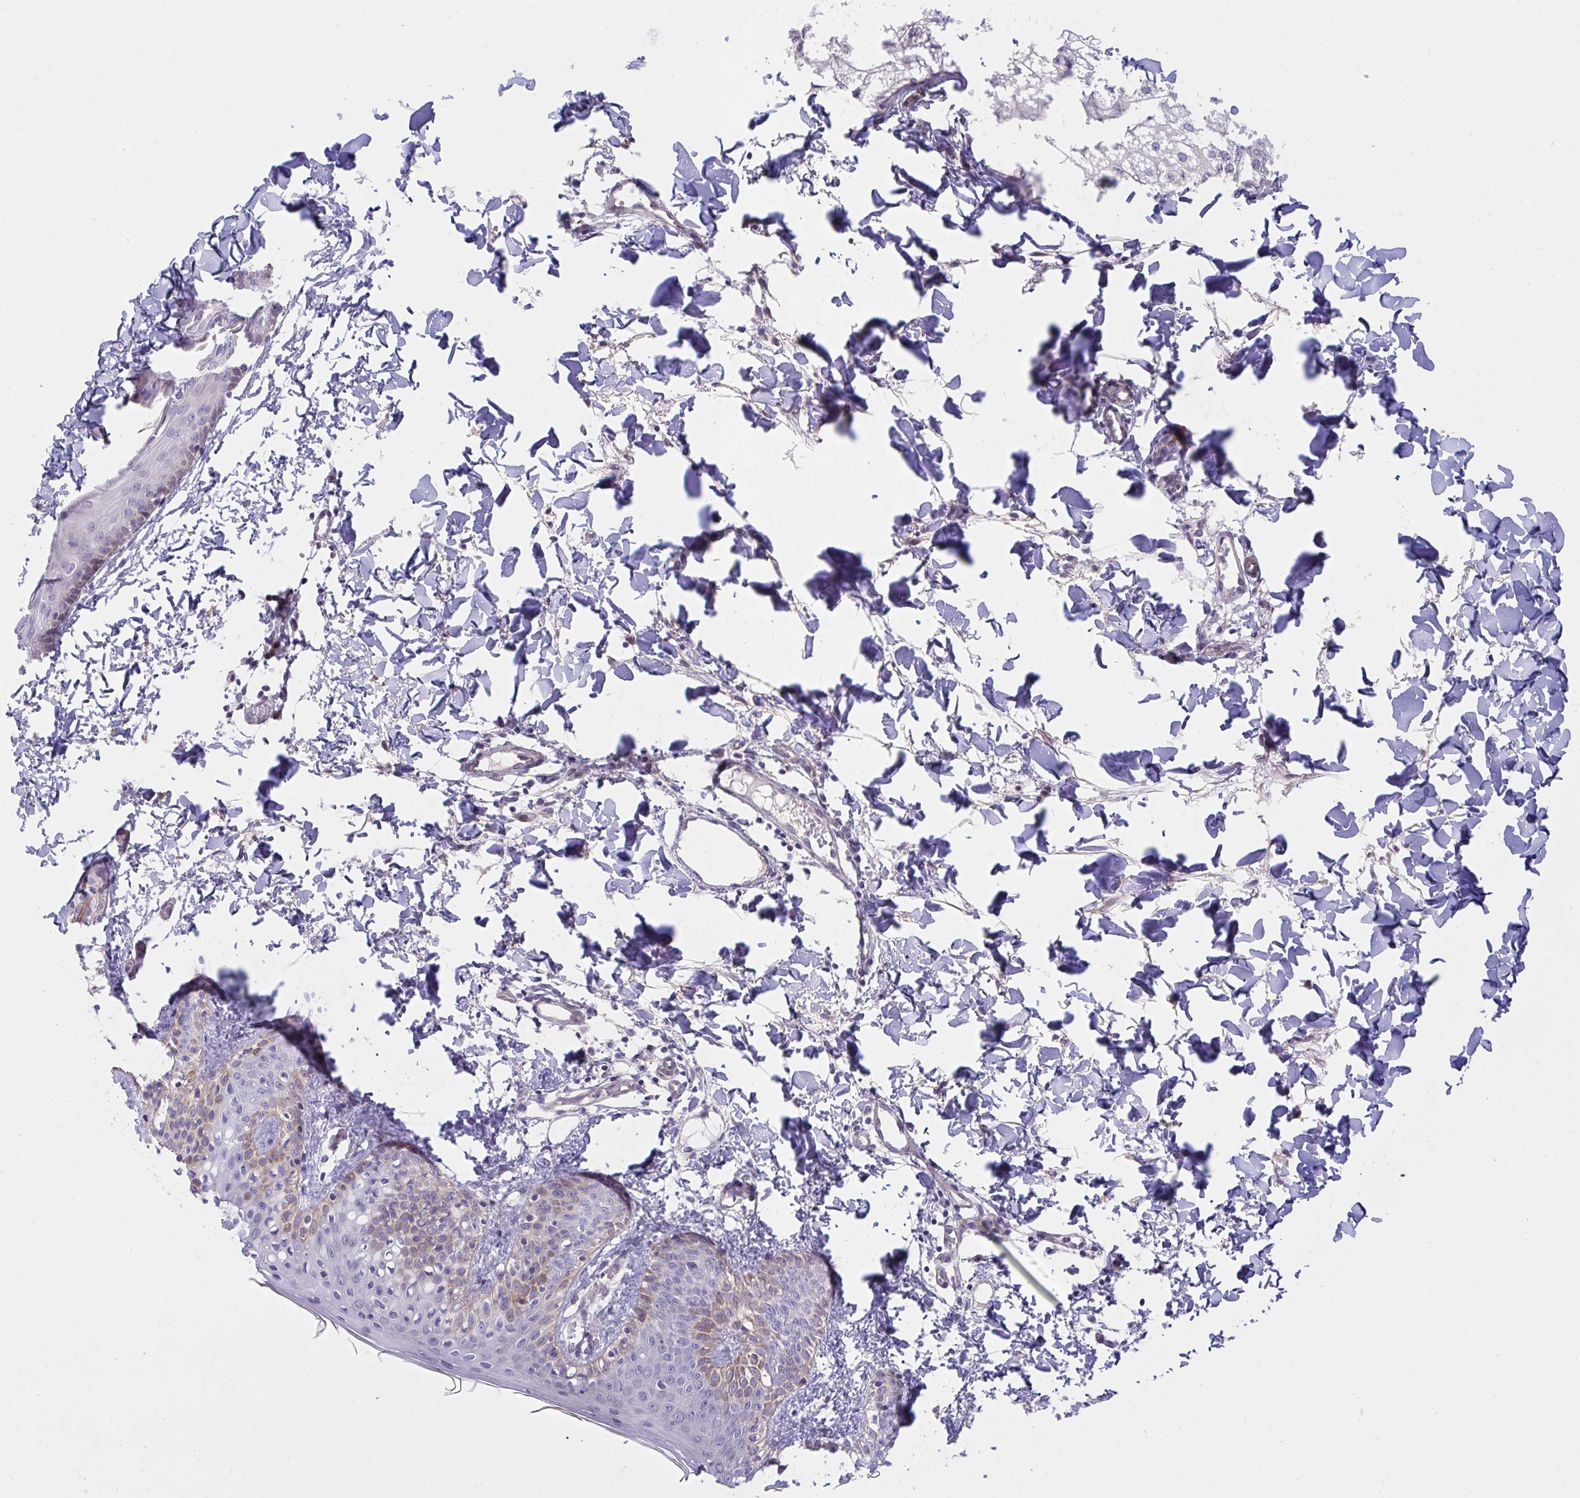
{"staining": {"intensity": "negative", "quantity": "none", "location": "none"}, "tissue": "skin", "cell_type": "Fibroblasts", "image_type": "normal", "snomed": [{"axis": "morphology", "description": "Normal tissue, NOS"}, {"axis": "topography", "description": "Skin"}], "caption": "IHC photomicrograph of normal human skin stained for a protein (brown), which reveals no staining in fibroblasts.", "gene": "RHOXF1", "patient": {"sex": "male", "age": 16}}